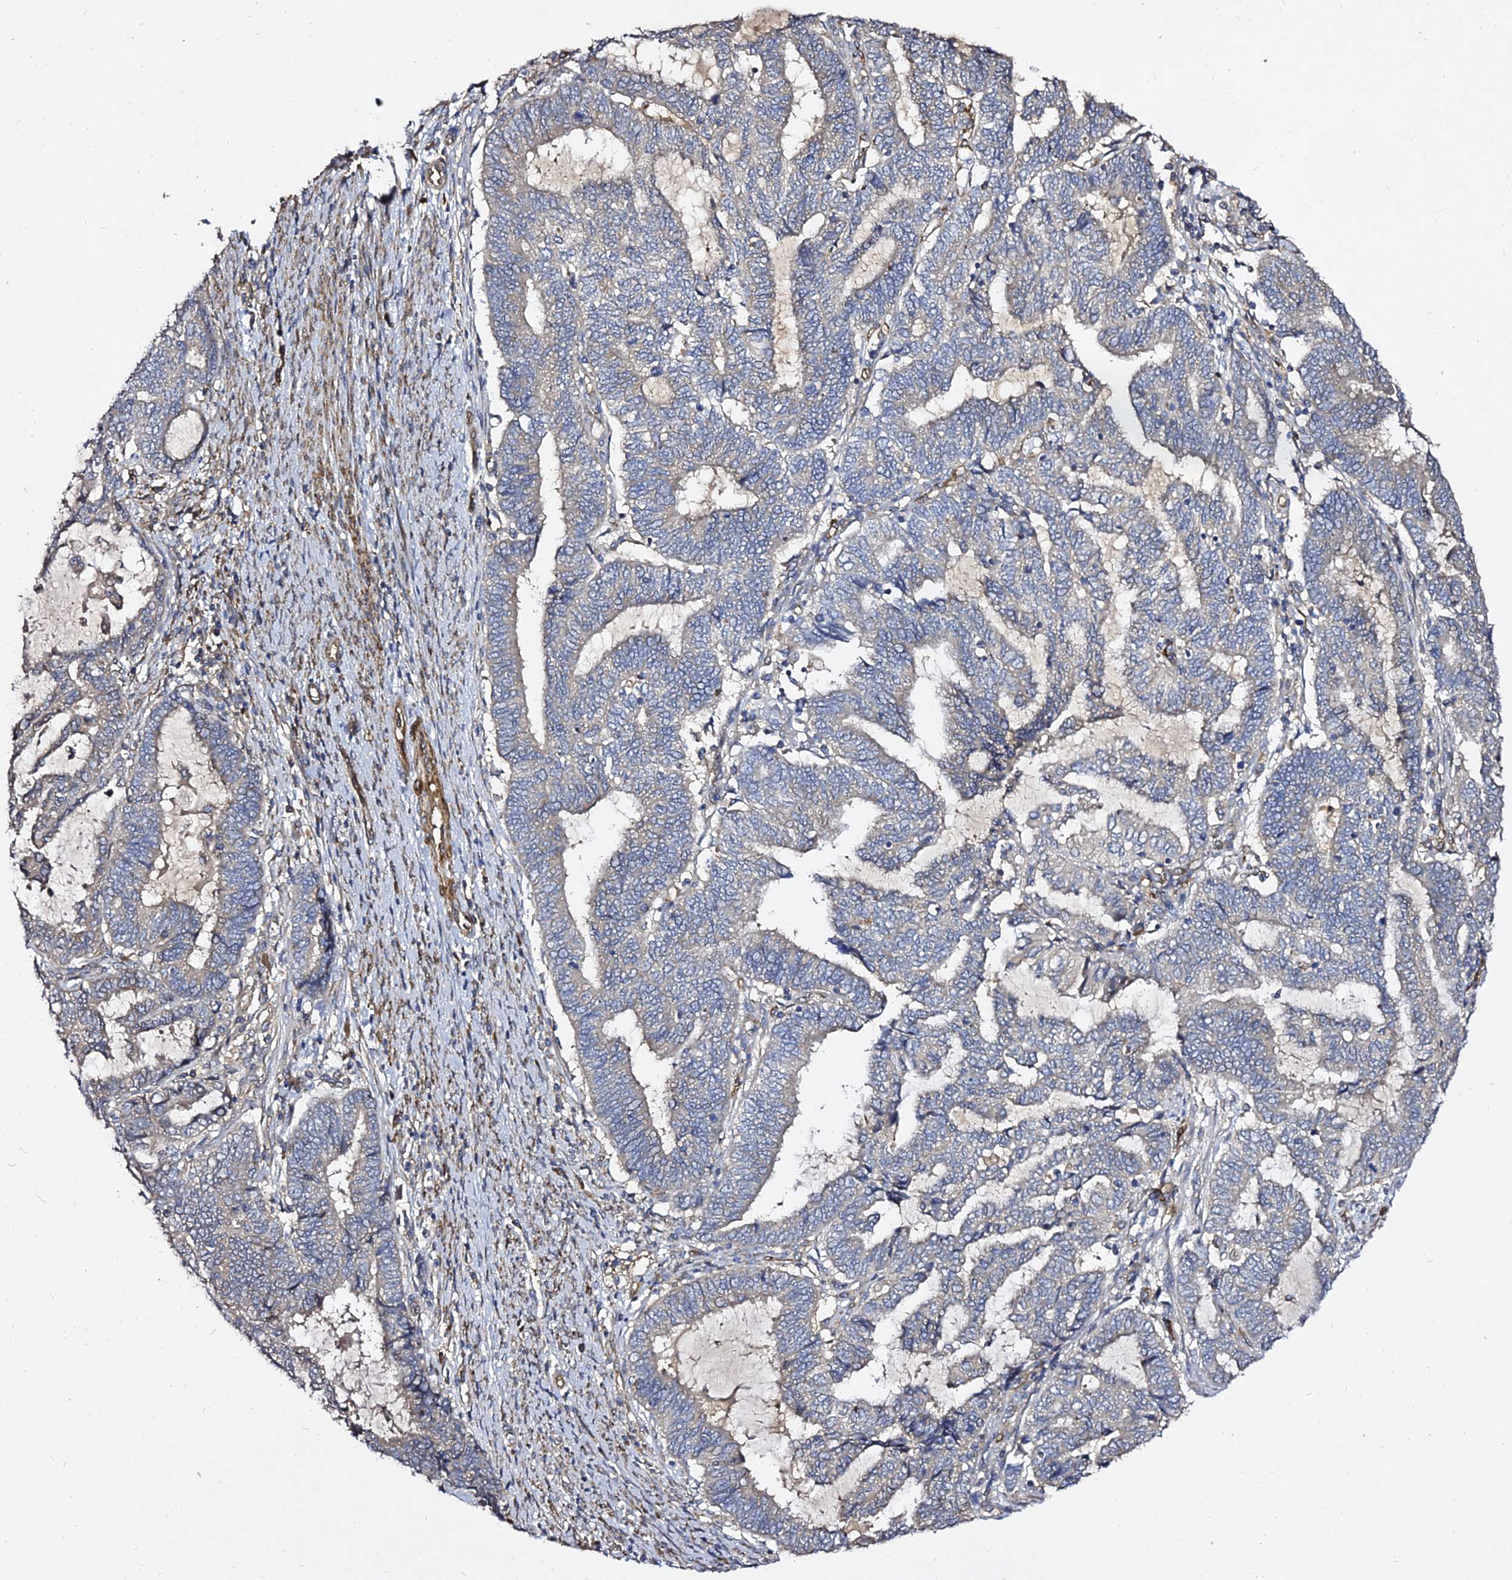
{"staining": {"intensity": "moderate", "quantity": "<25%", "location": "cytoplasmic/membranous"}, "tissue": "endometrial cancer", "cell_type": "Tumor cells", "image_type": "cancer", "snomed": [{"axis": "morphology", "description": "Adenocarcinoma, NOS"}, {"axis": "topography", "description": "Uterus"}, {"axis": "topography", "description": "Endometrium"}], "caption": "A low amount of moderate cytoplasmic/membranous staining is appreciated in approximately <25% of tumor cells in endometrial adenocarcinoma tissue.", "gene": "GRTP1", "patient": {"sex": "female", "age": 70}}